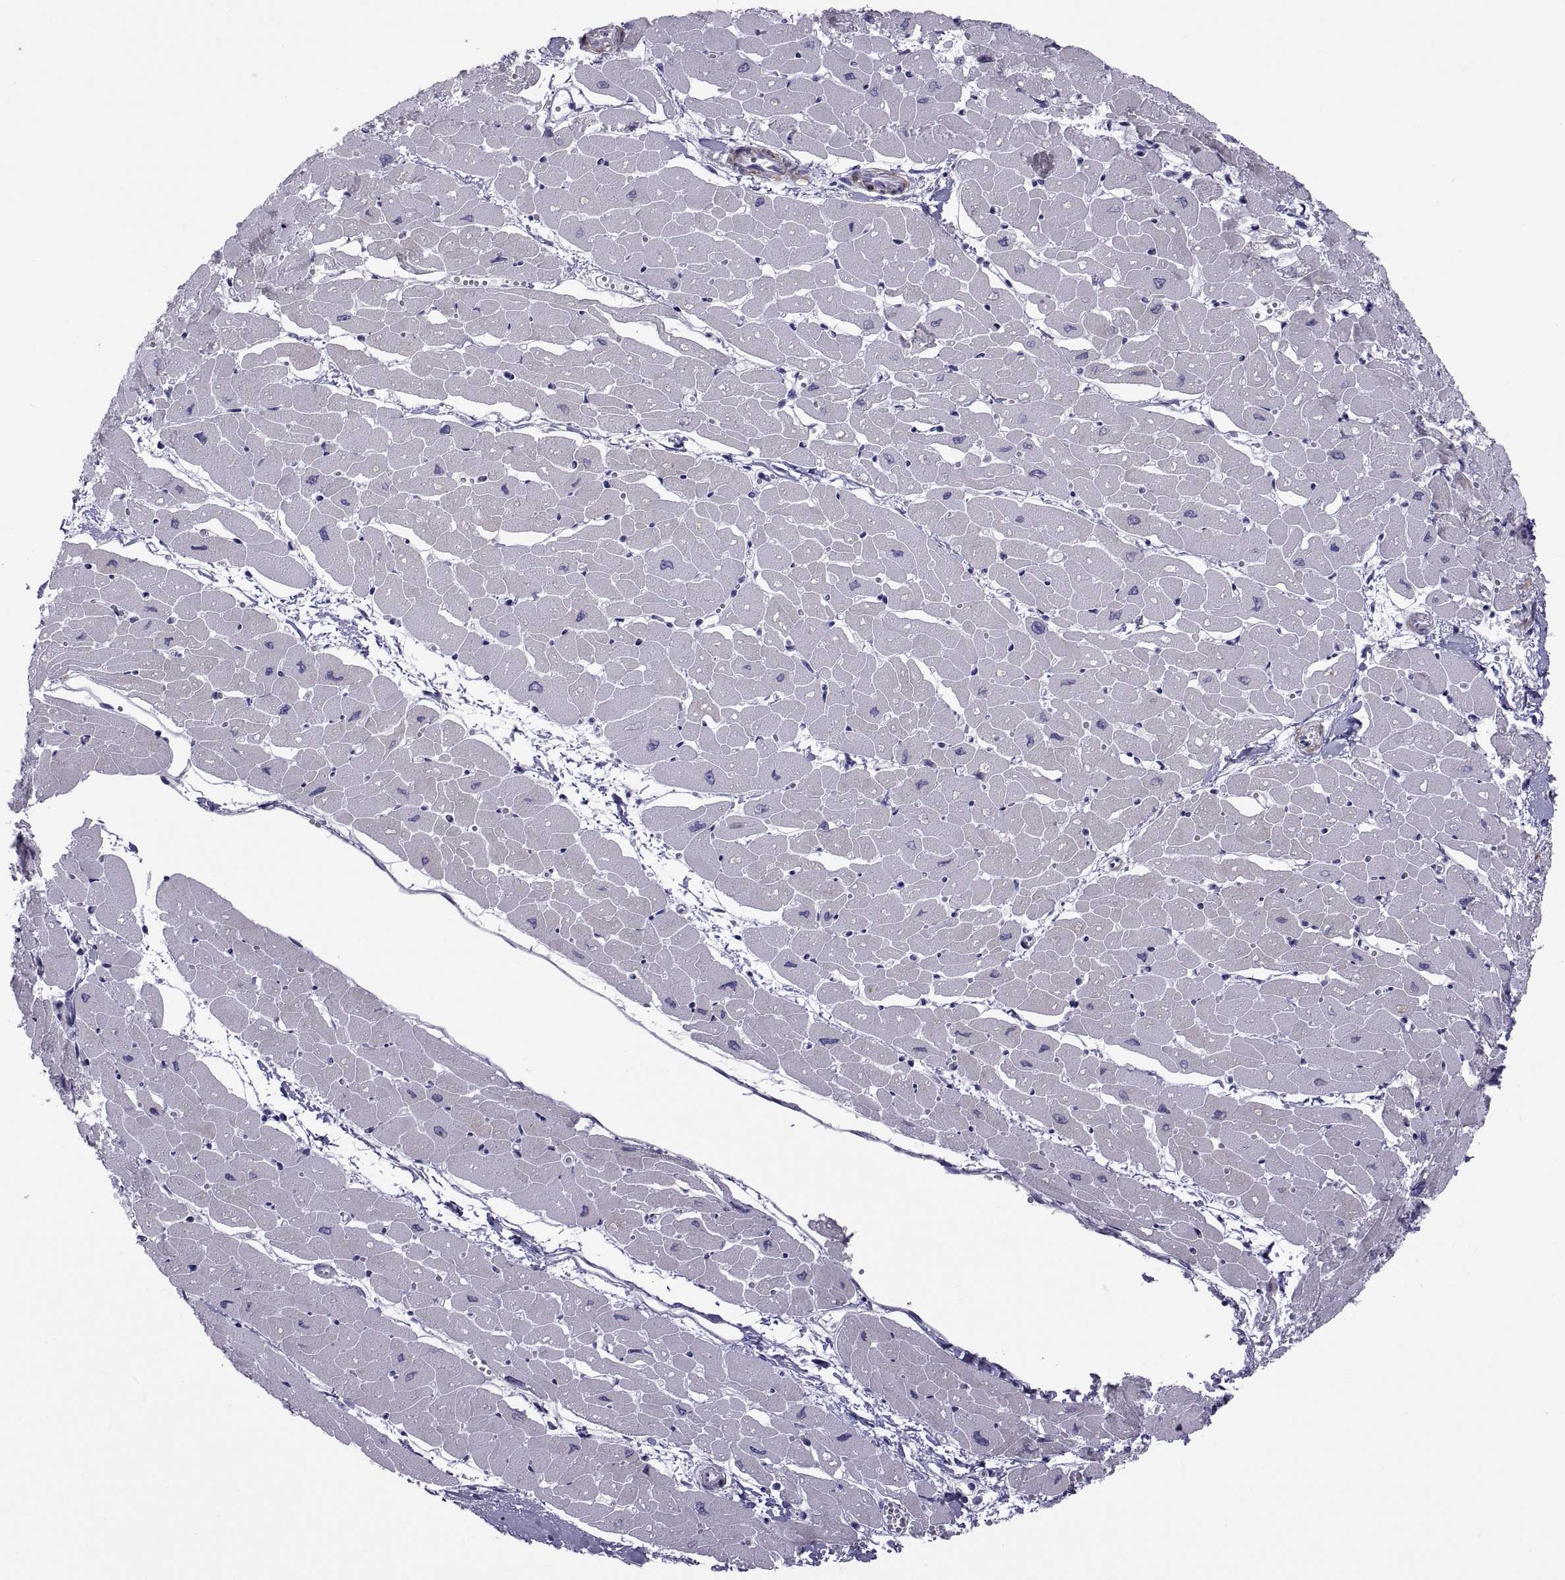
{"staining": {"intensity": "negative", "quantity": "none", "location": "none"}, "tissue": "heart muscle", "cell_type": "Cardiomyocytes", "image_type": "normal", "snomed": [{"axis": "morphology", "description": "Normal tissue, NOS"}, {"axis": "topography", "description": "Heart"}], "caption": "Immunohistochemical staining of unremarkable human heart muscle exhibits no significant staining in cardiomyocytes. Brightfield microscopy of IHC stained with DAB (3,3'-diaminobenzidine) (brown) and hematoxylin (blue), captured at high magnification.", "gene": "TMEM158", "patient": {"sex": "male", "age": 57}}